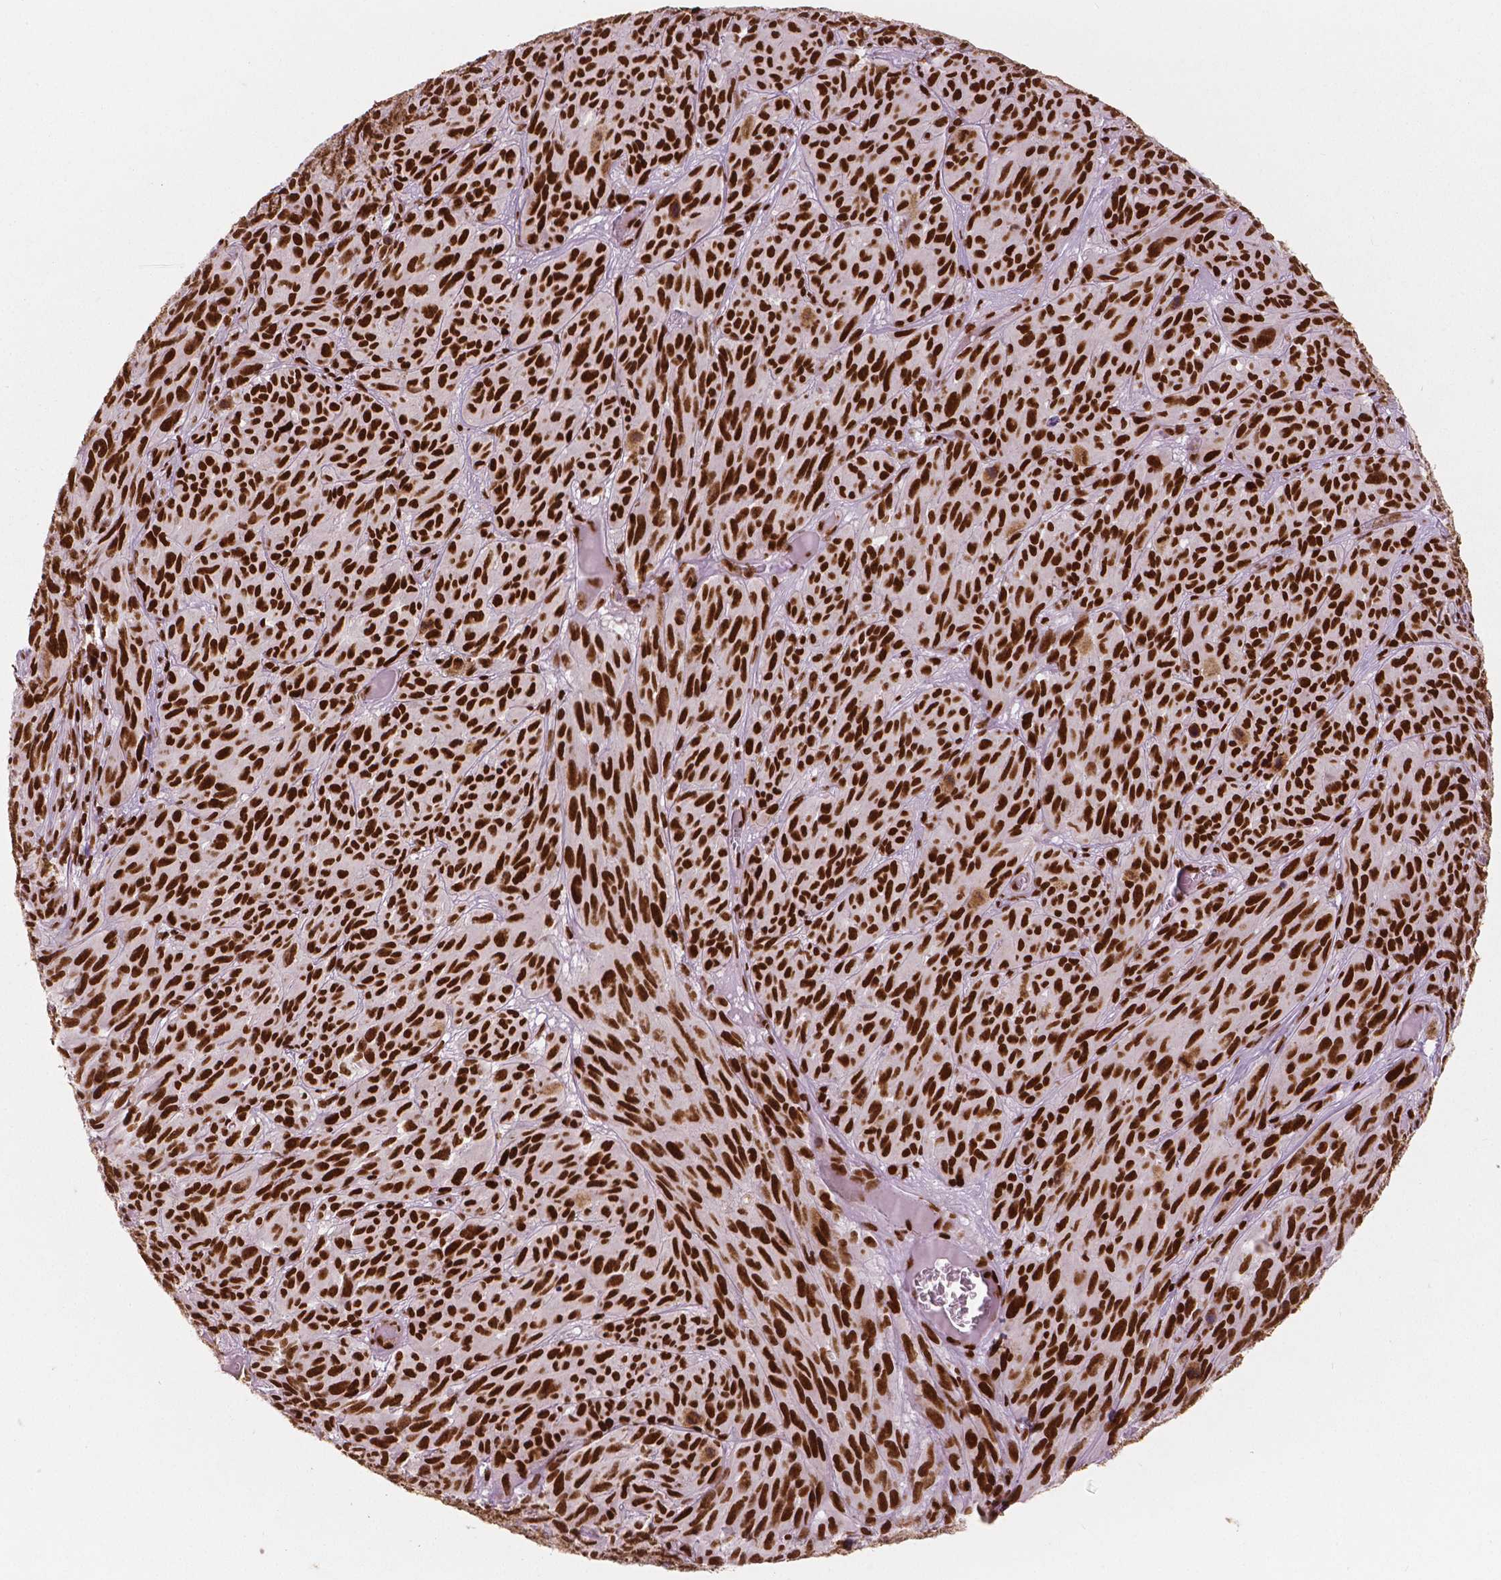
{"staining": {"intensity": "strong", "quantity": ">75%", "location": "nuclear"}, "tissue": "melanoma", "cell_type": "Tumor cells", "image_type": "cancer", "snomed": [{"axis": "morphology", "description": "Malignant melanoma, NOS"}, {"axis": "topography", "description": "Vulva, labia, clitoris and Bartholin´s gland, NO"}], "caption": "Strong nuclear protein expression is present in approximately >75% of tumor cells in melanoma.", "gene": "BRD4", "patient": {"sex": "female", "age": 75}}